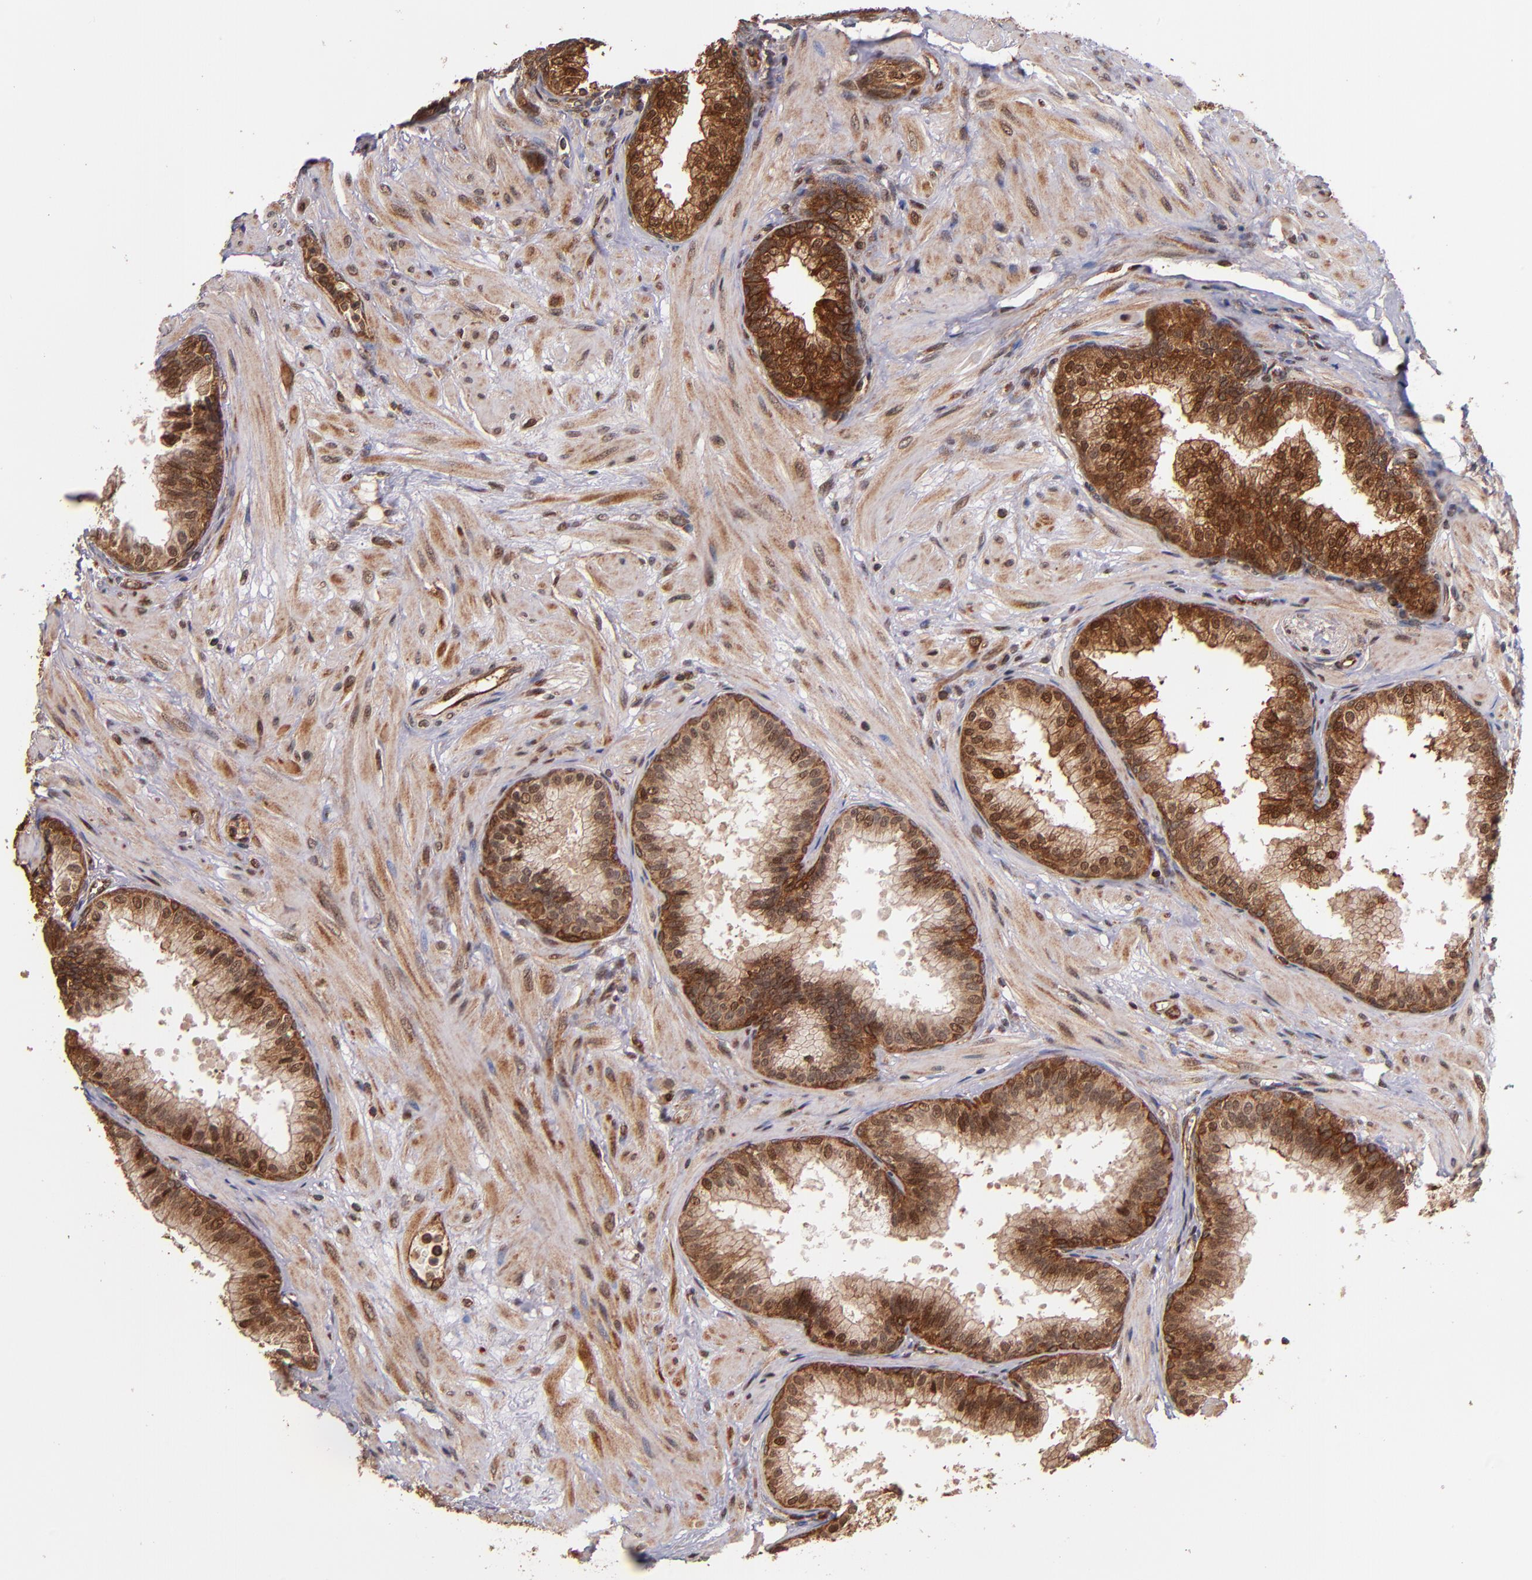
{"staining": {"intensity": "strong", "quantity": ">75%", "location": "cytoplasmic/membranous,nuclear"}, "tissue": "prostate", "cell_type": "Glandular cells", "image_type": "normal", "snomed": [{"axis": "morphology", "description": "Normal tissue, NOS"}, {"axis": "topography", "description": "Prostate"}], "caption": "Protein staining by immunohistochemistry reveals strong cytoplasmic/membranous,nuclear positivity in approximately >75% of glandular cells in unremarkable prostate.", "gene": "STX8", "patient": {"sex": "male", "age": 60}}